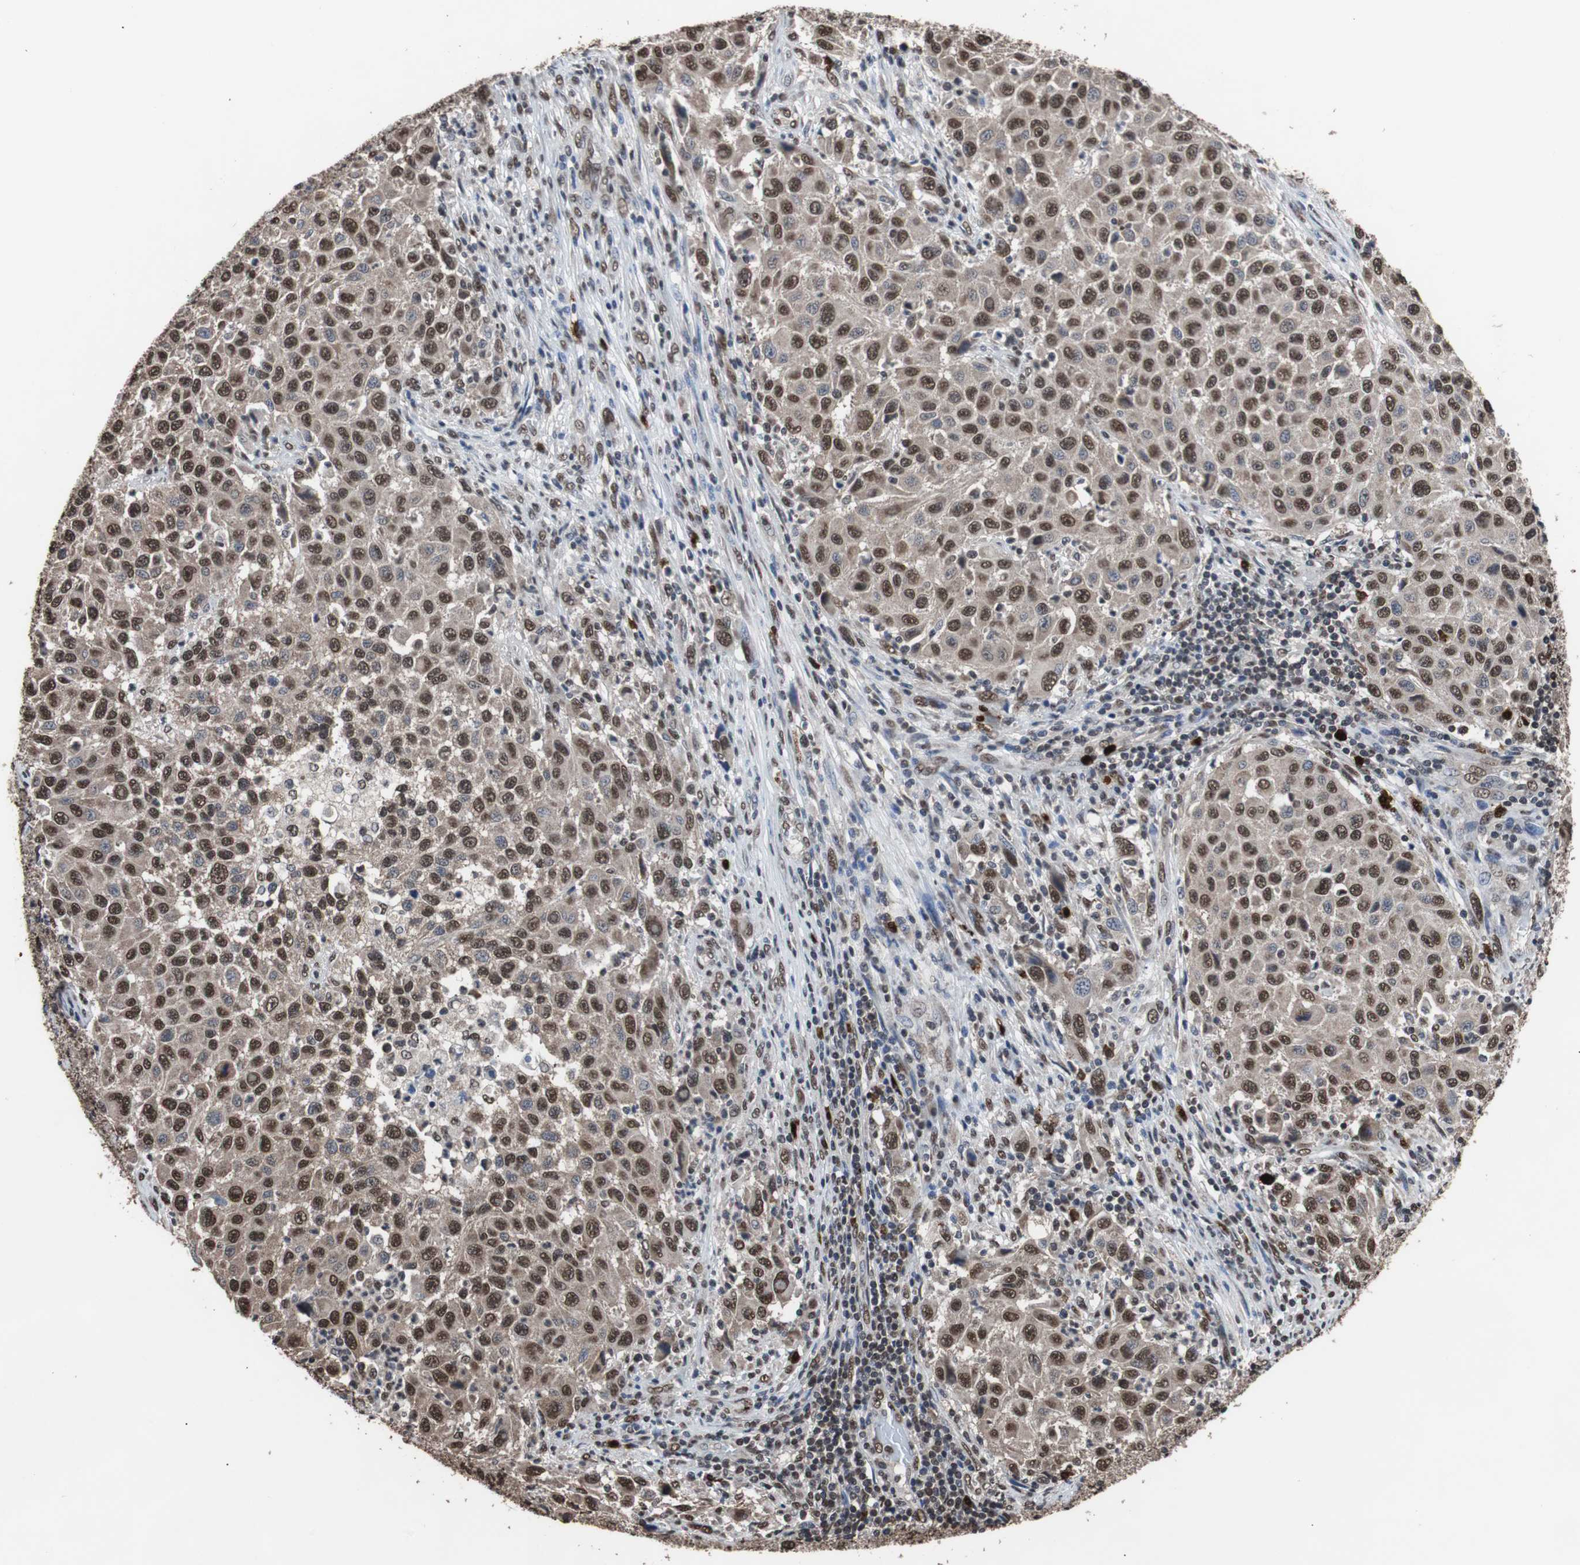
{"staining": {"intensity": "moderate", "quantity": ">75%", "location": "cytoplasmic/membranous,nuclear"}, "tissue": "melanoma", "cell_type": "Tumor cells", "image_type": "cancer", "snomed": [{"axis": "morphology", "description": "Malignant melanoma, Metastatic site"}, {"axis": "topography", "description": "Lymph node"}], "caption": "IHC image of neoplastic tissue: malignant melanoma (metastatic site) stained using immunohistochemistry (IHC) exhibits medium levels of moderate protein expression localized specifically in the cytoplasmic/membranous and nuclear of tumor cells, appearing as a cytoplasmic/membranous and nuclear brown color.", "gene": "MED27", "patient": {"sex": "male", "age": 61}}